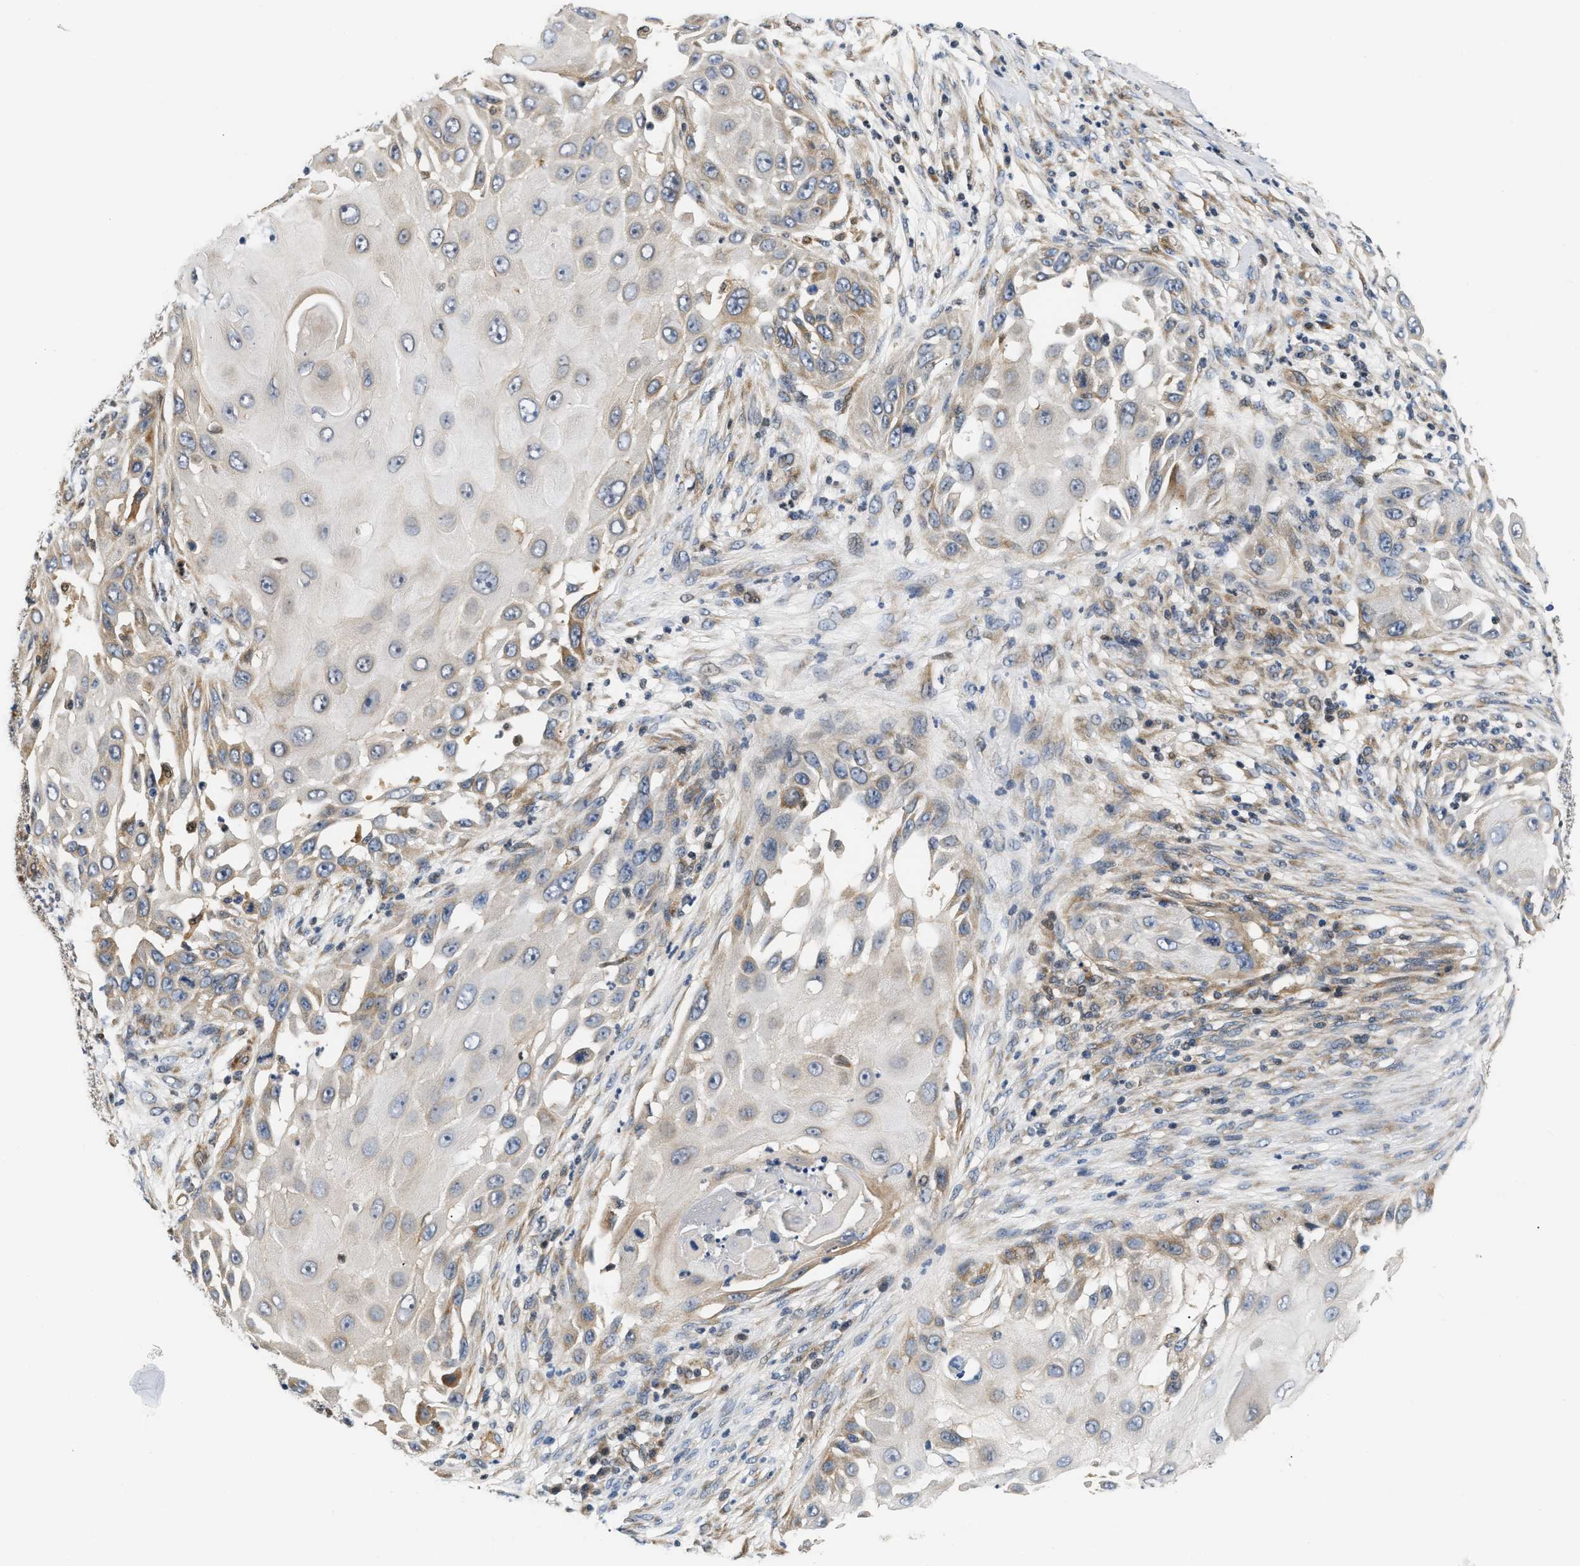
{"staining": {"intensity": "weak", "quantity": "25%-75%", "location": "cytoplasmic/membranous"}, "tissue": "skin cancer", "cell_type": "Tumor cells", "image_type": "cancer", "snomed": [{"axis": "morphology", "description": "Squamous cell carcinoma, NOS"}, {"axis": "topography", "description": "Skin"}], "caption": "A micrograph showing weak cytoplasmic/membranous staining in about 25%-75% of tumor cells in skin cancer, as visualized by brown immunohistochemical staining.", "gene": "TNIP2", "patient": {"sex": "female", "age": 44}}